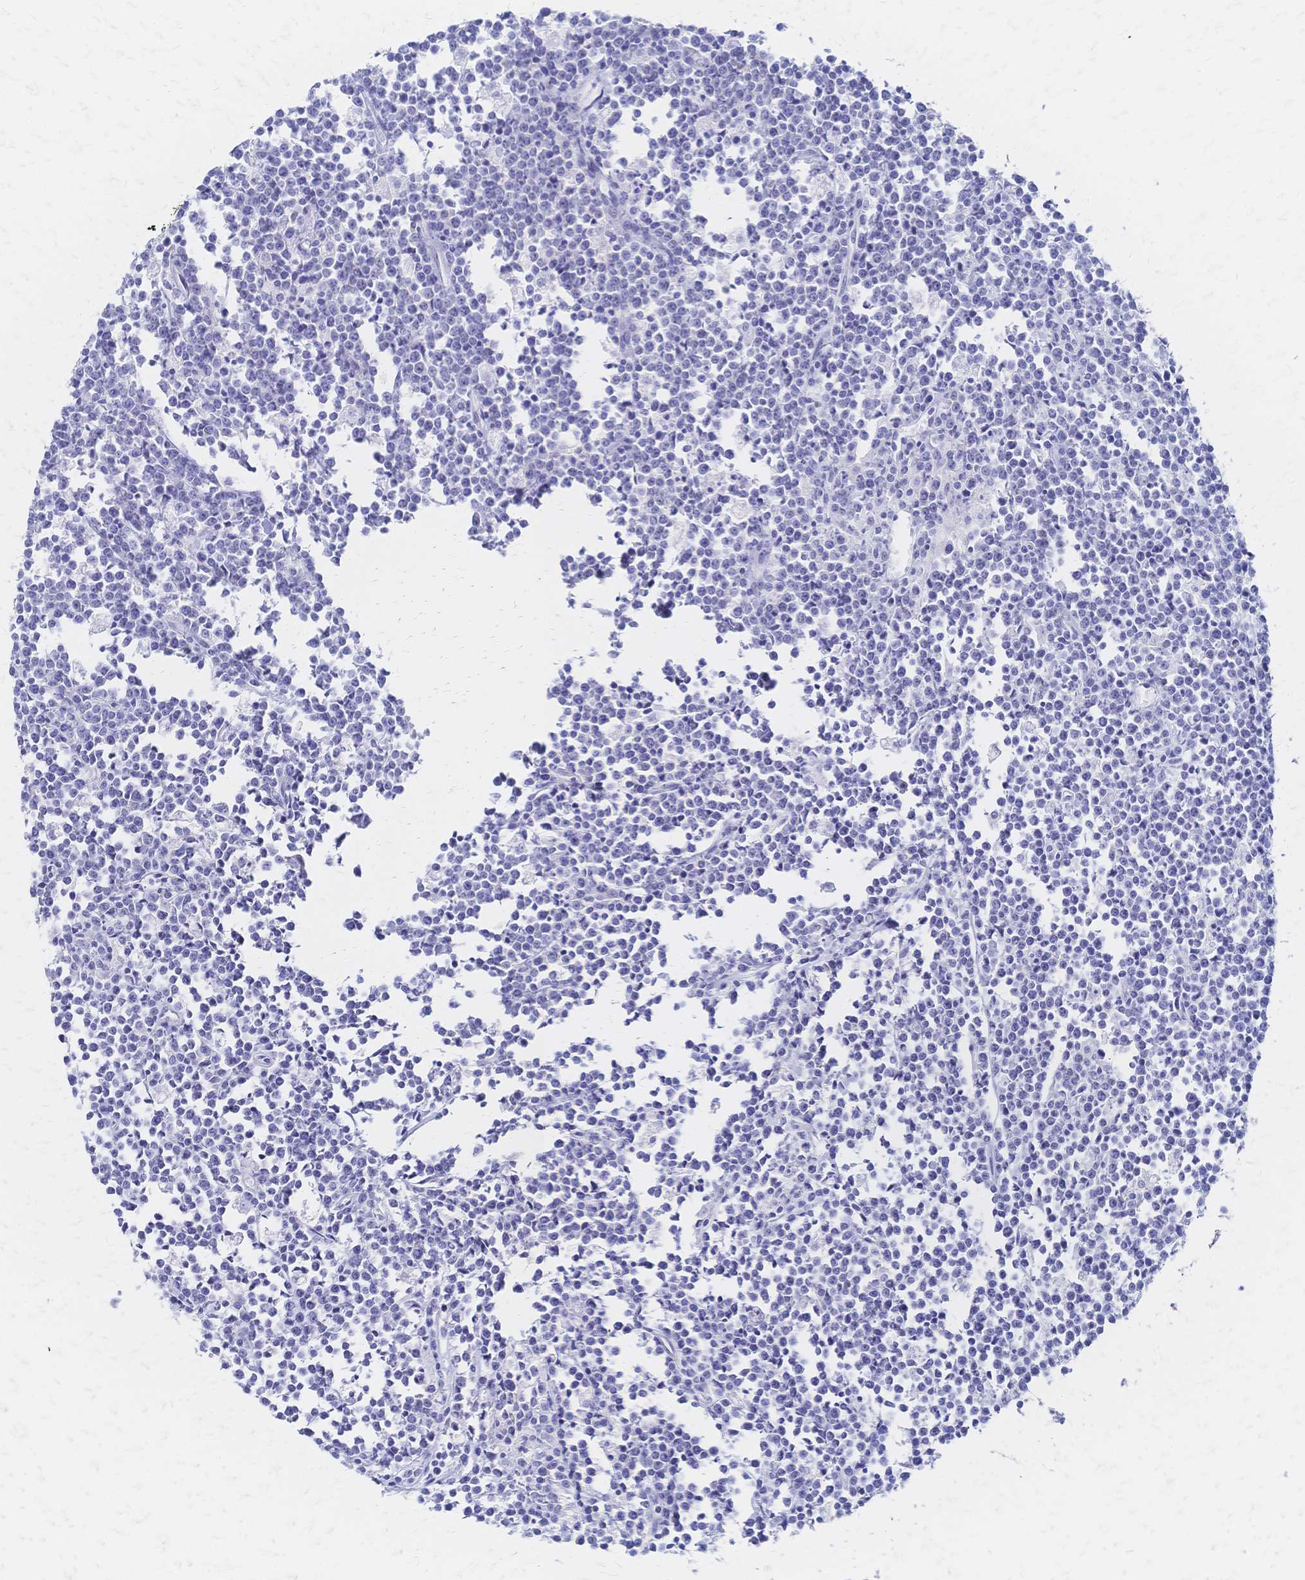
{"staining": {"intensity": "negative", "quantity": "none", "location": "none"}, "tissue": "lymphoma", "cell_type": "Tumor cells", "image_type": "cancer", "snomed": [{"axis": "morphology", "description": "Malignant lymphoma, non-Hodgkin's type, High grade"}, {"axis": "topography", "description": "Small intestine"}], "caption": "Immunohistochemistry histopathology image of malignant lymphoma, non-Hodgkin's type (high-grade) stained for a protein (brown), which displays no positivity in tumor cells.", "gene": "SLC5A1", "patient": {"sex": "female", "age": 56}}